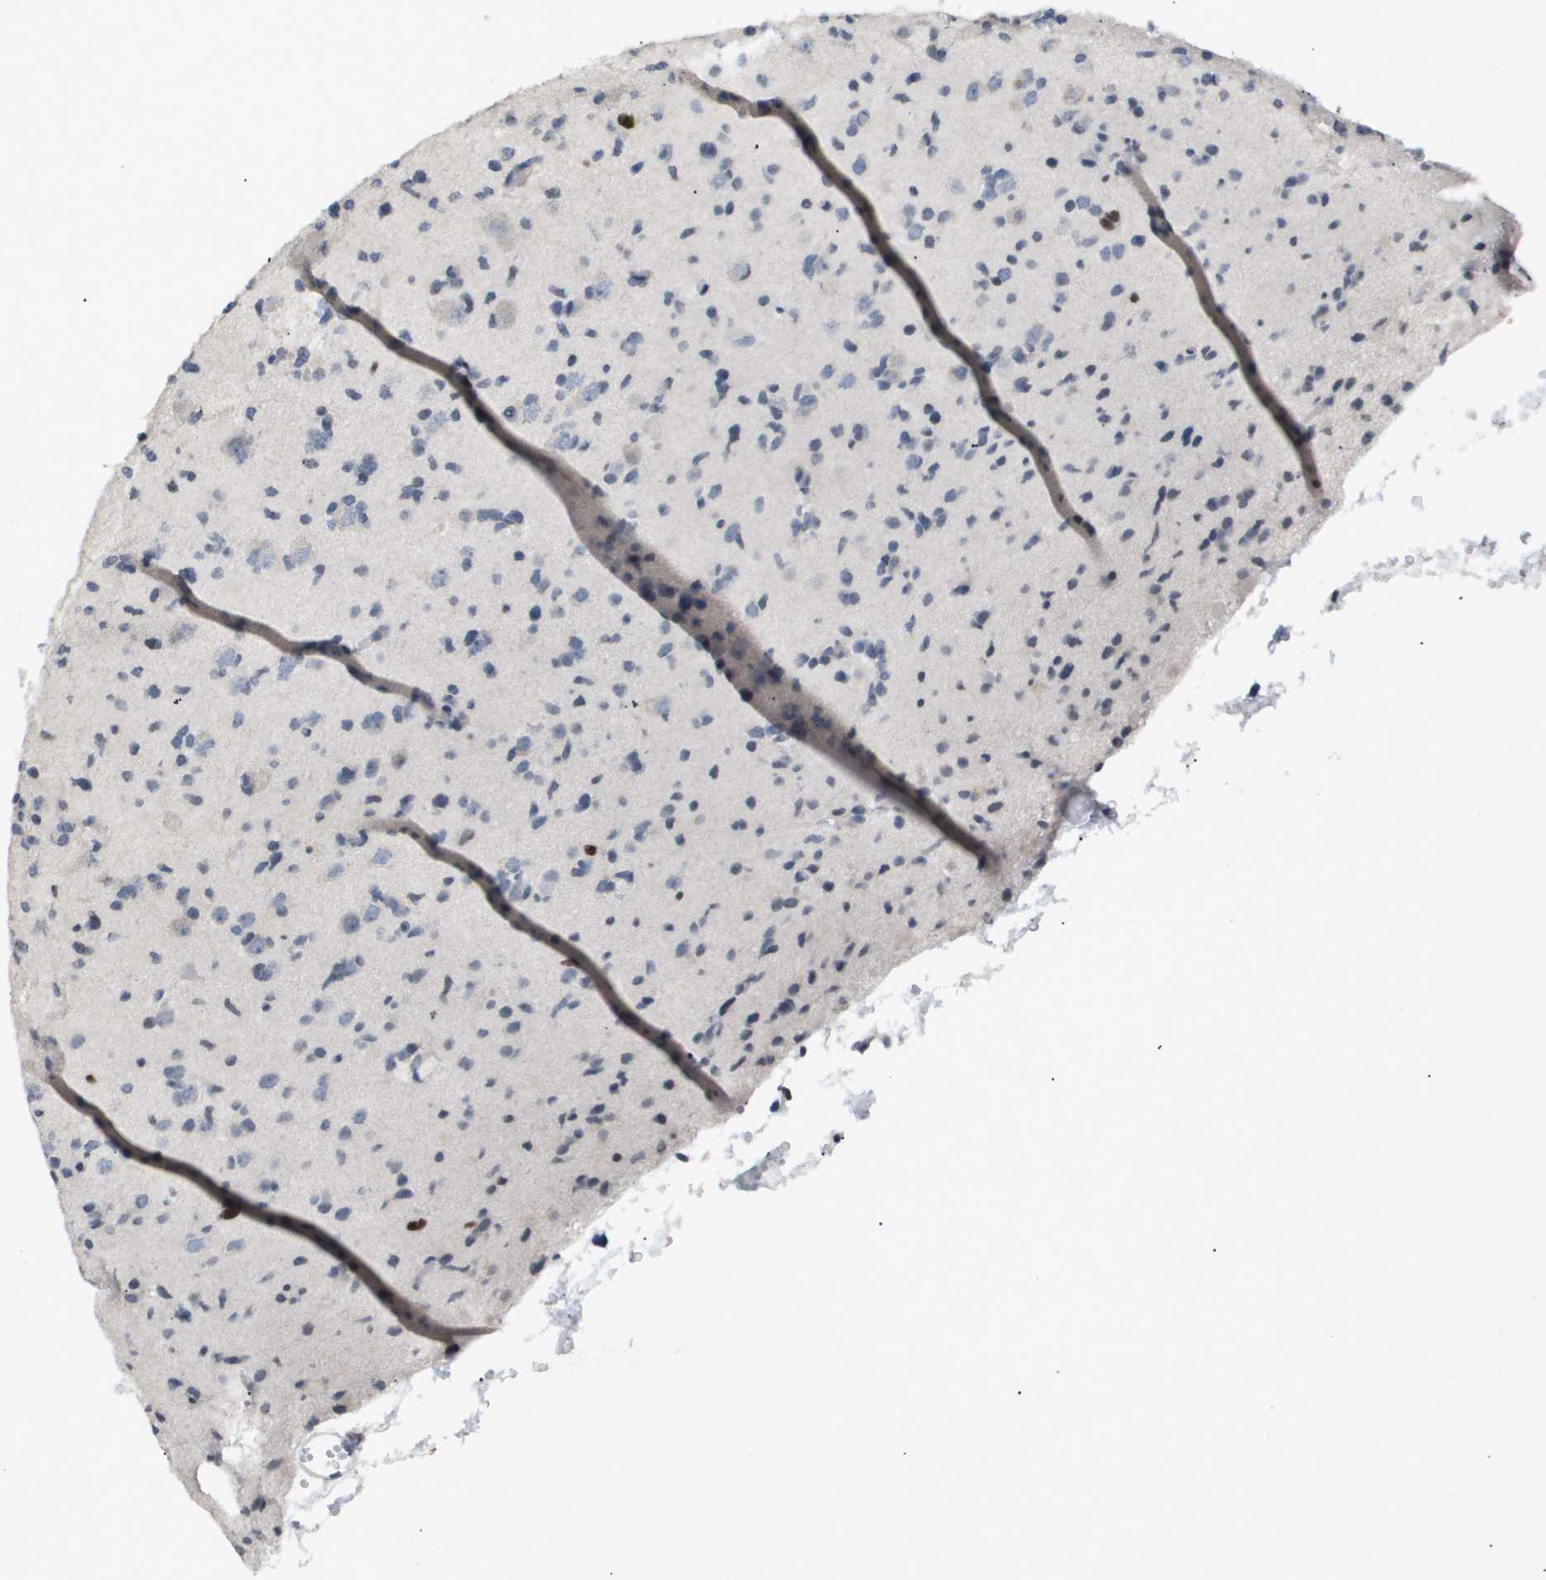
{"staining": {"intensity": "negative", "quantity": "none", "location": "none"}, "tissue": "glioma", "cell_type": "Tumor cells", "image_type": "cancer", "snomed": [{"axis": "morphology", "description": "Glioma, malignant, Low grade"}, {"axis": "topography", "description": "Brain"}], "caption": "DAB (3,3'-diaminobenzidine) immunohistochemical staining of malignant glioma (low-grade) demonstrates no significant positivity in tumor cells. Brightfield microscopy of immunohistochemistry (IHC) stained with DAB (3,3'-diaminobenzidine) (brown) and hematoxylin (blue), captured at high magnification.", "gene": "ANAPC2", "patient": {"sex": "female", "age": 22}}